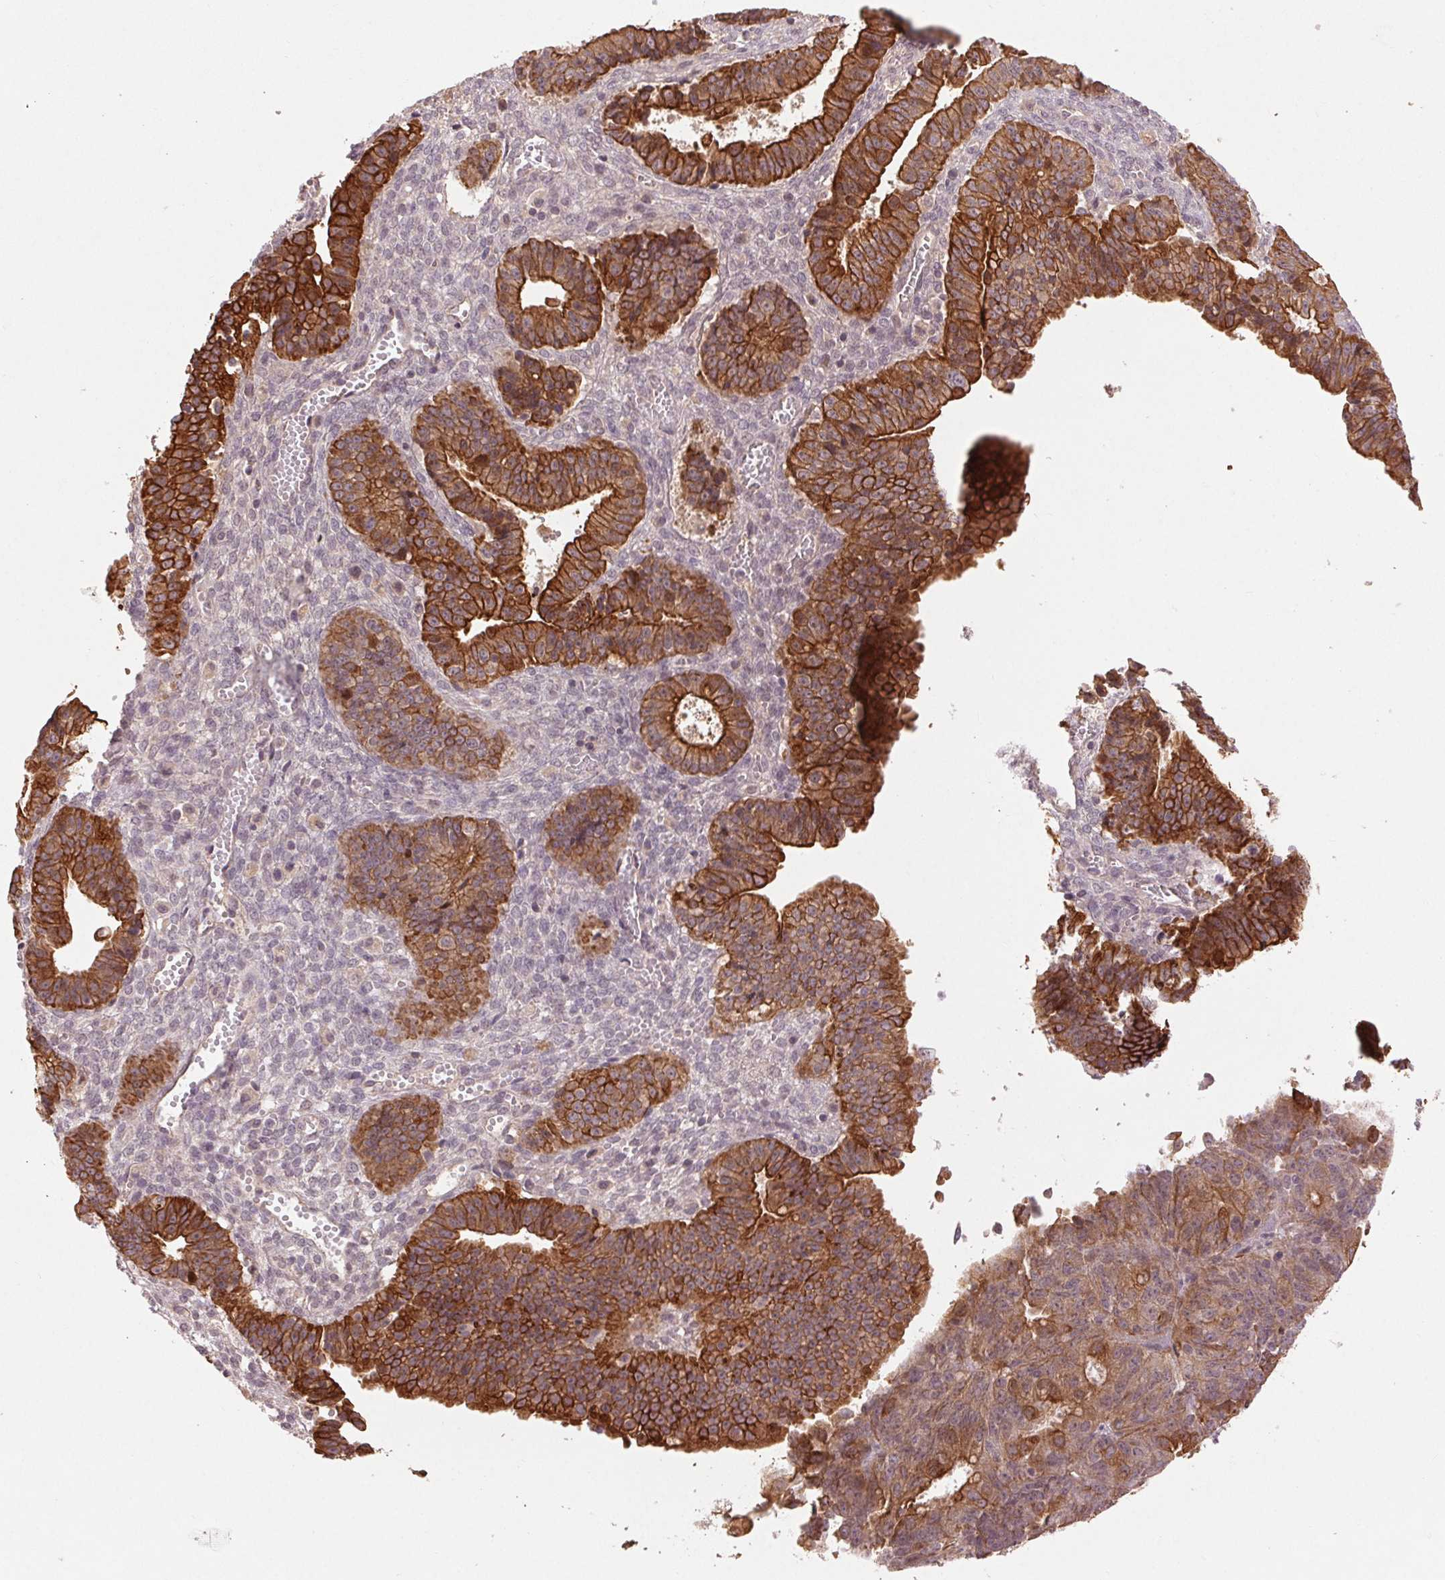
{"staining": {"intensity": "strong", "quantity": ">75%", "location": "cytoplasmic/membranous"}, "tissue": "ovarian cancer", "cell_type": "Tumor cells", "image_type": "cancer", "snomed": [{"axis": "morphology", "description": "Carcinoma, endometroid"}, {"axis": "topography", "description": "Ovary"}], "caption": "This image demonstrates immunohistochemistry (IHC) staining of human ovarian endometroid carcinoma, with high strong cytoplasmic/membranous positivity in approximately >75% of tumor cells.", "gene": "SMLR1", "patient": {"sex": "female", "age": 42}}